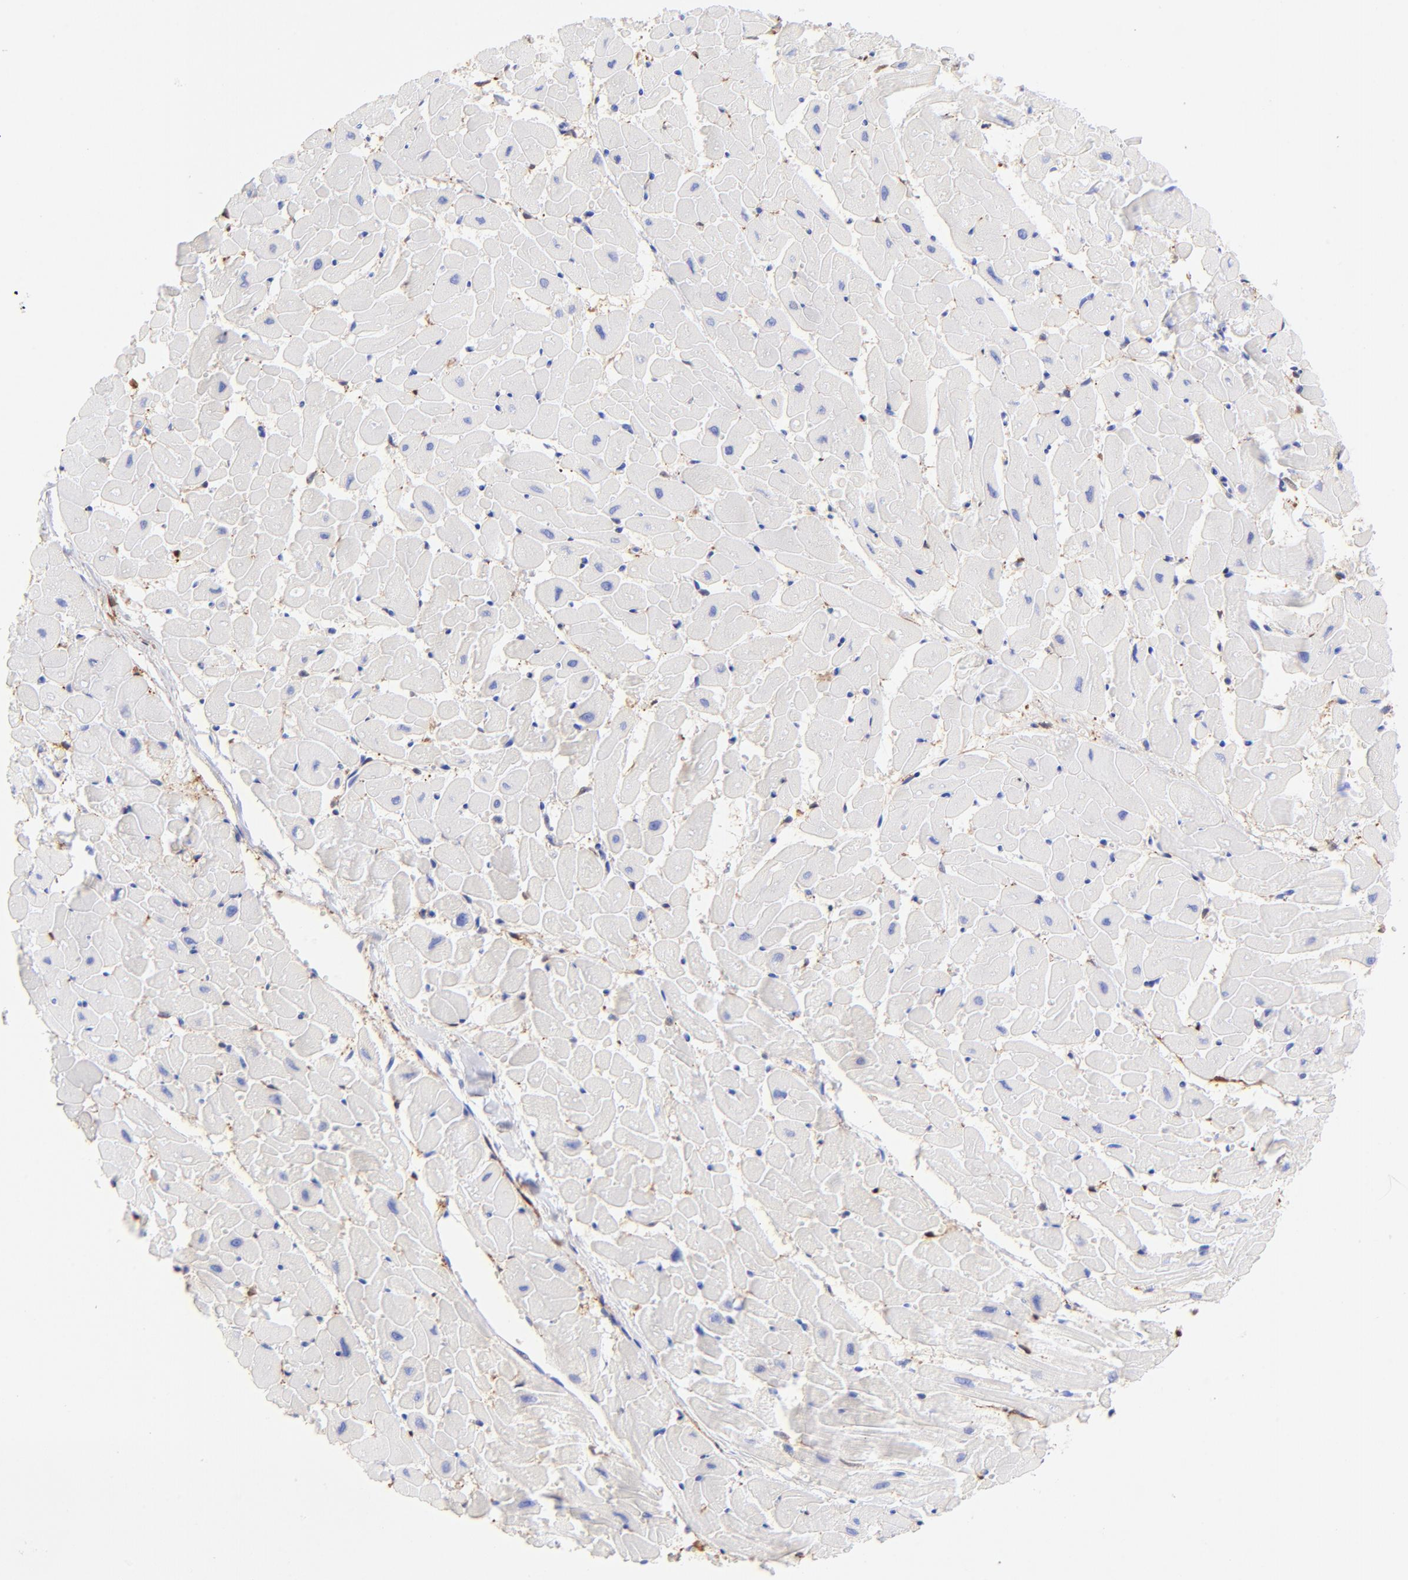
{"staining": {"intensity": "negative", "quantity": "none", "location": "none"}, "tissue": "heart muscle", "cell_type": "Cardiomyocytes", "image_type": "normal", "snomed": [{"axis": "morphology", "description": "Normal tissue, NOS"}, {"axis": "topography", "description": "Heart"}], "caption": "Immunohistochemistry of benign human heart muscle displays no positivity in cardiomyocytes. The staining was performed using DAB to visualize the protein expression in brown, while the nuclei were stained in blue with hematoxylin (Magnification: 20x).", "gene": "ALDH1A1", "patient": {"sex": "female", "age": 19}}